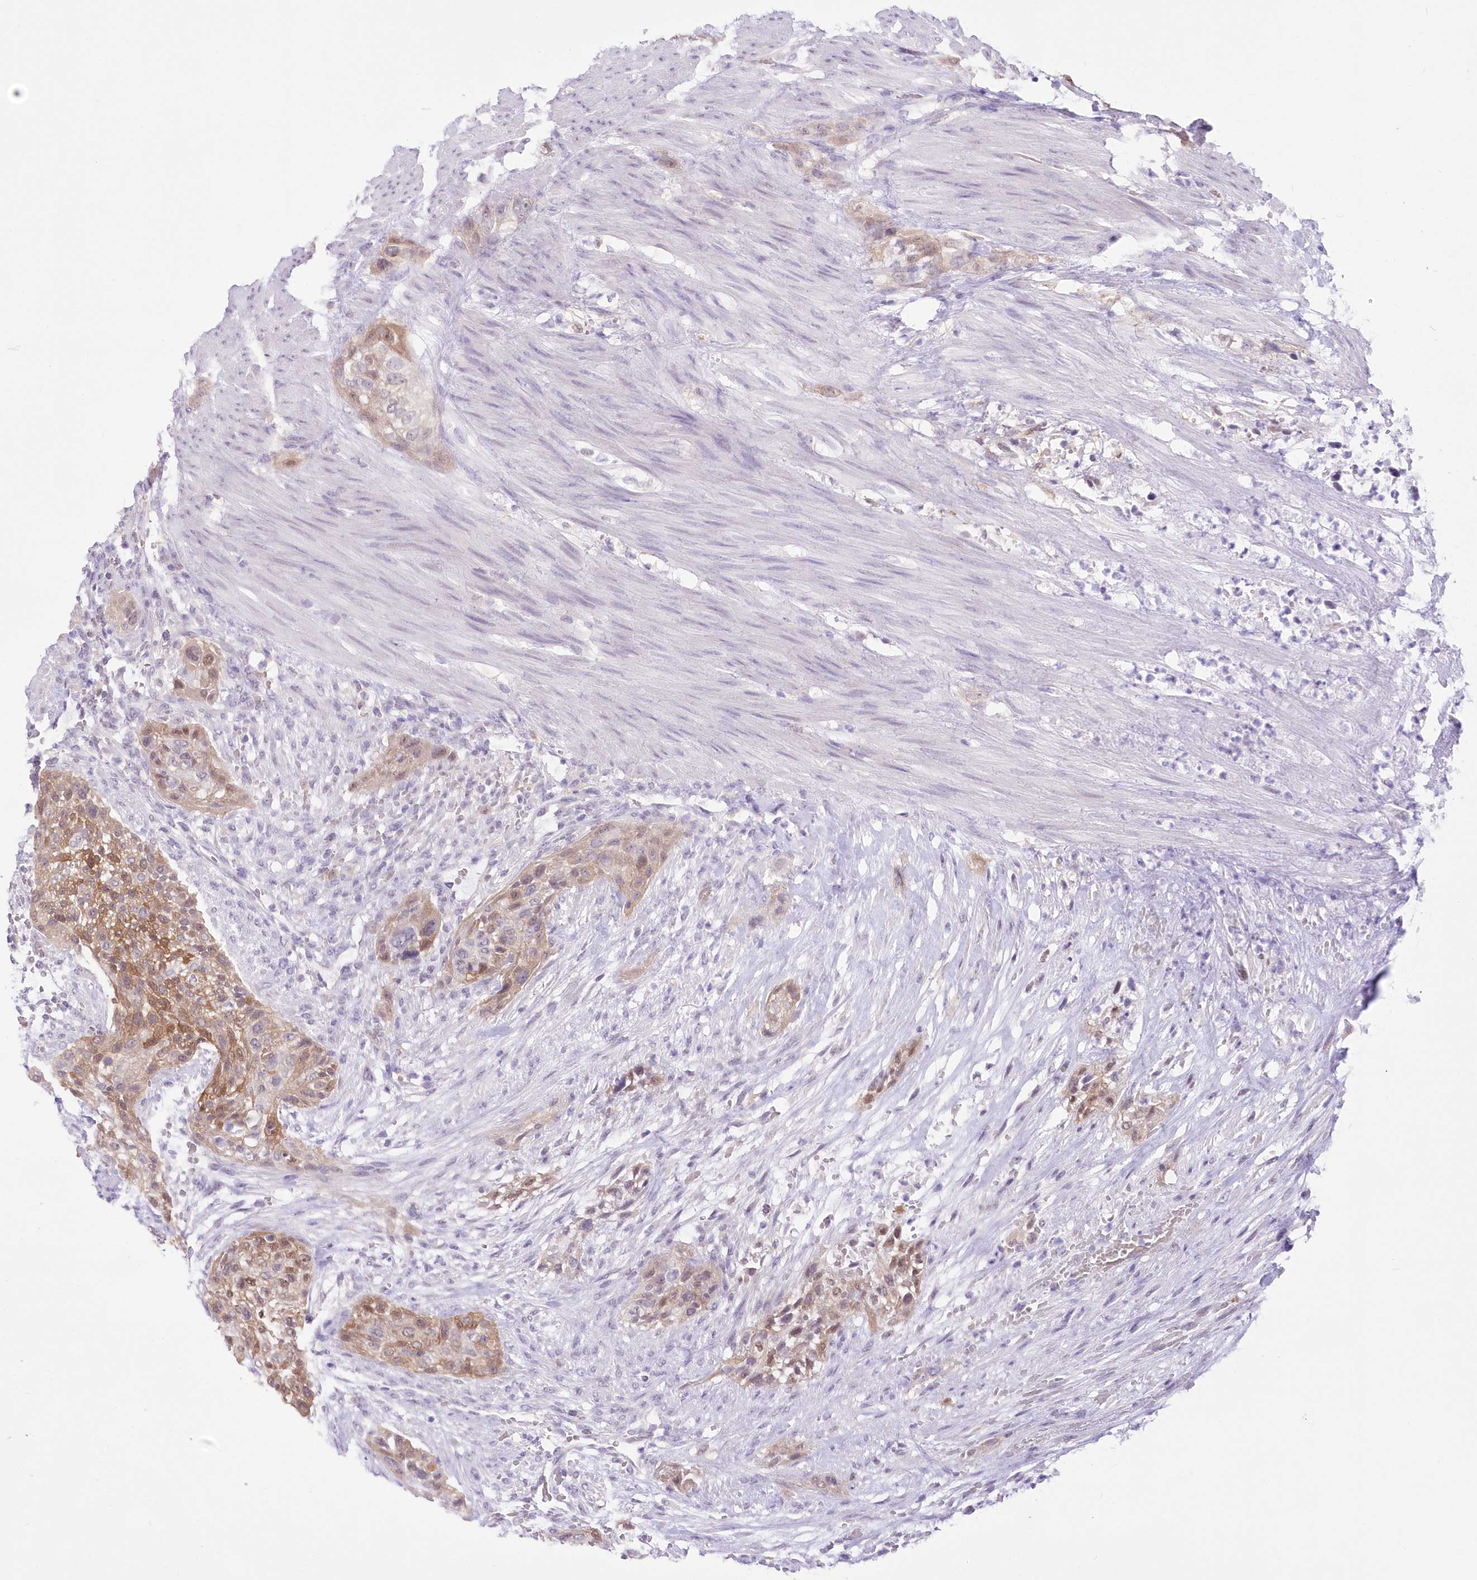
{"staining": {"intensity": "moderate", "quantity": ">75%", "location": "cytoplasmic/membranous"}, "tissue": "urothelial cancer", "cell_type": "Tumor cells", "image_type": "cancer", "snomed": [{"axis": "morphology", "description": "Urothelial carcinoma, High grade"}, {"axis": "topography", "description": "Urinary bladder"}], "caption": "Protein expression analysis of urothelial cancer demonstrates moderate cytoplasmic/membranous expression in approximately >75% of tumor cells. (DAB (3,3'-diaminobenzidine) IHC, brown staining for protein, blue staining for nuclei).", "gene": "UBA6", "patient": {"sex": "male", "age": 35}}